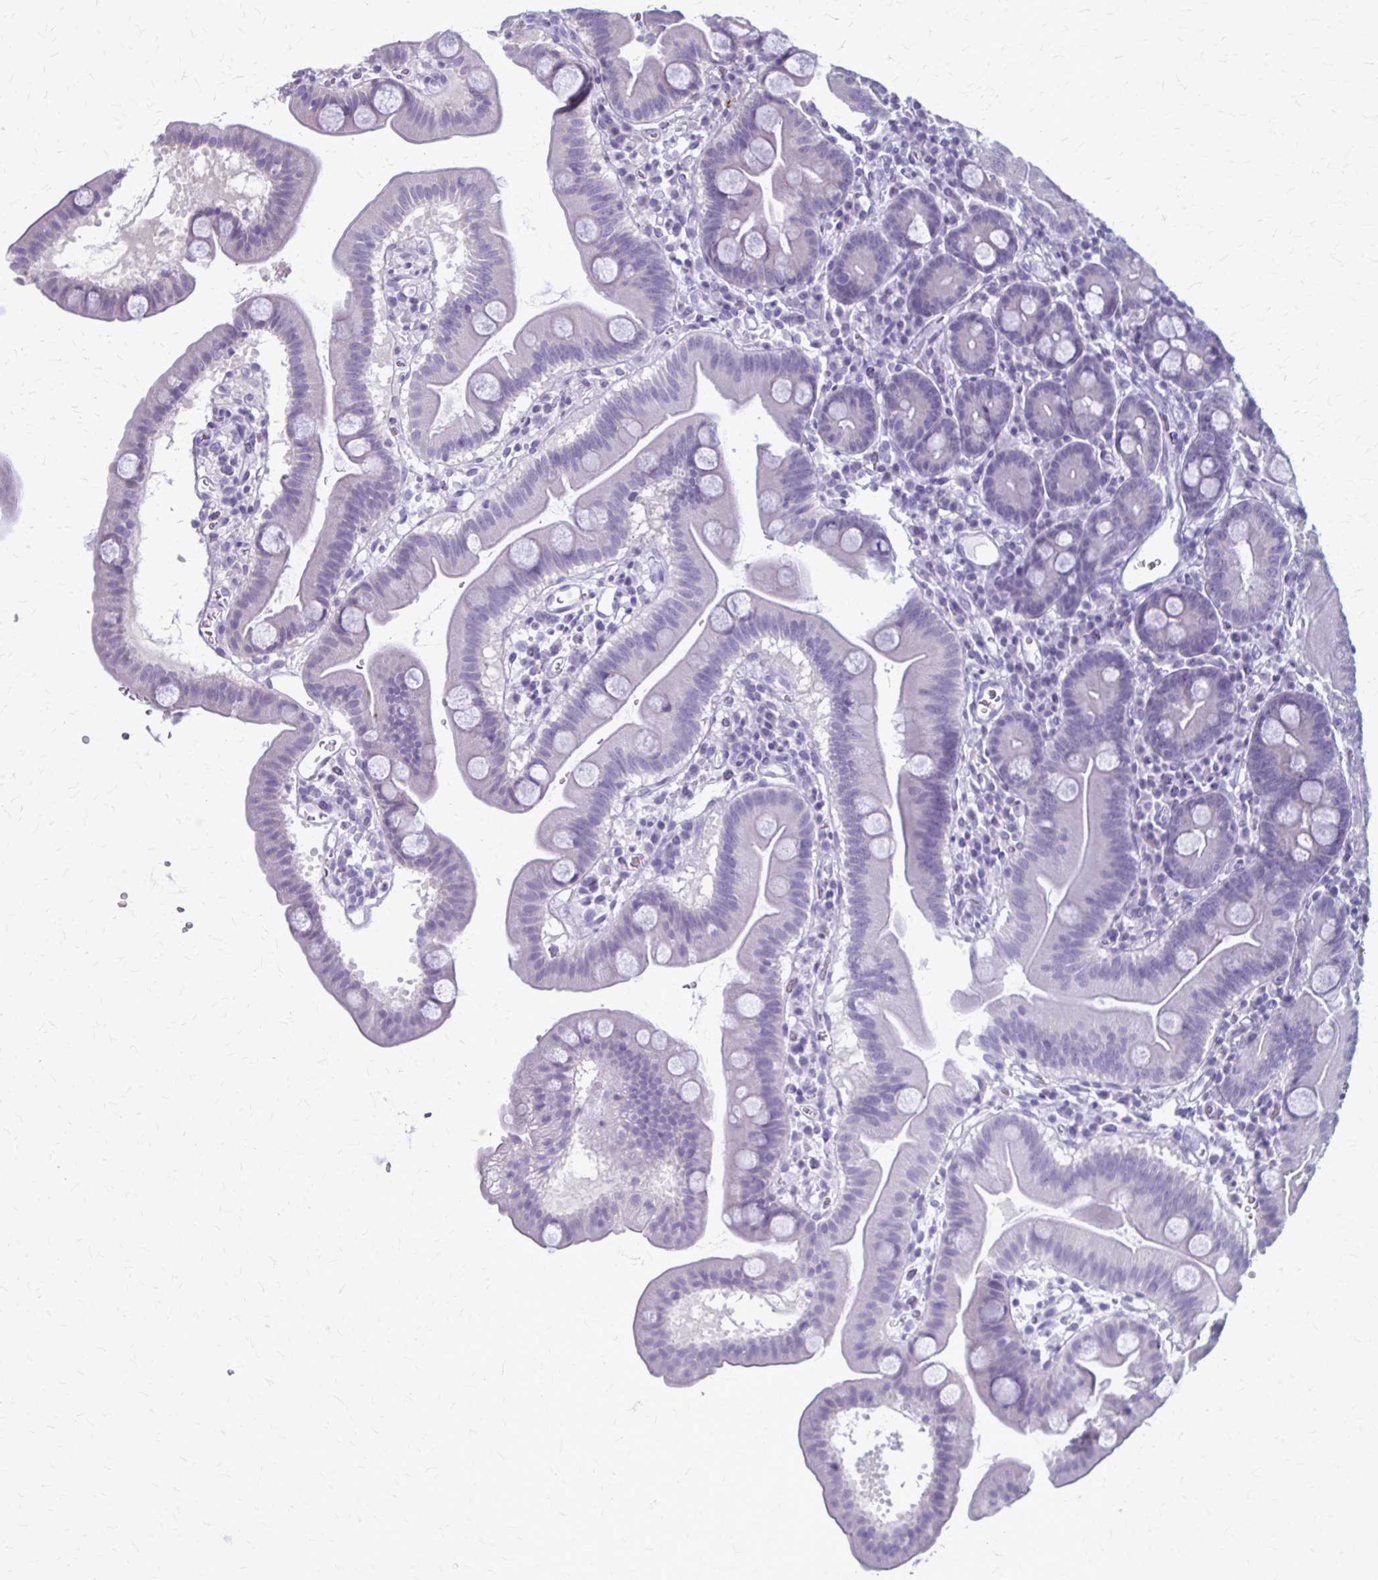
{"staining": {"intensity": "negative", "quantity": "none", "location": "none"}, "tissue": "duodenum", "cell_type": "Glandular cells", "image_type": "normal", "snomed": [{"axis": "morphology", "description": "Normal tissue, NOS"}, {"axis": "topography", "description": "Duodenum"}], "caption": "This is an immunohistochemistry photomicrograph of unremarkable human duodenum. There is no expression in glandular cells.", "gene": "PLXNB3", "patient": {"sex": "male", "age": 59}}